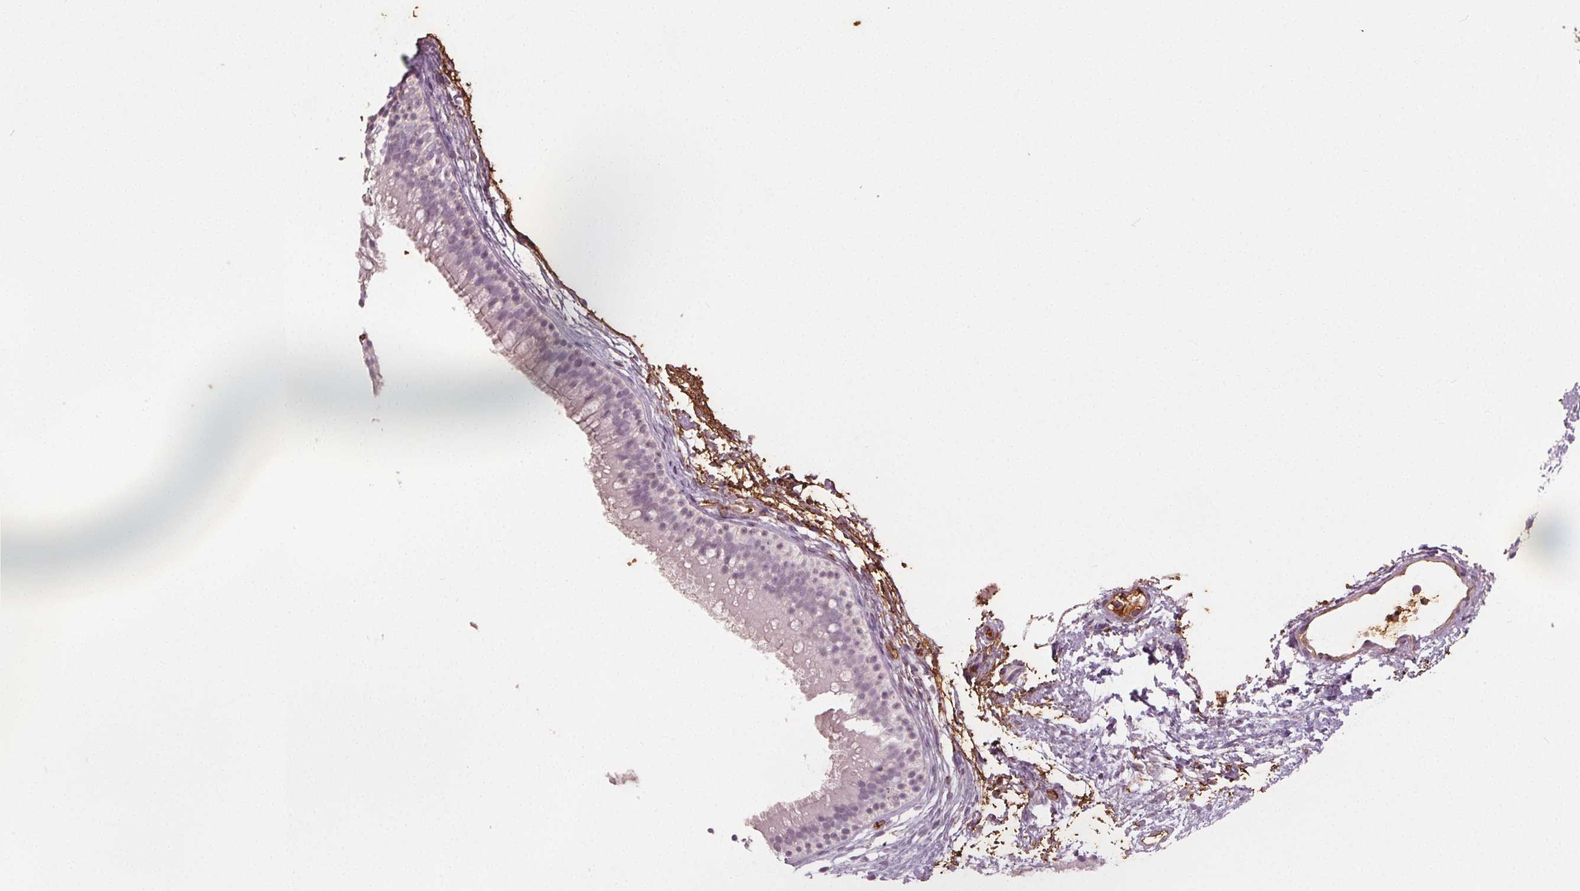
{"staining": {"intensity": "weak", "quantity": "<25%", "location": "nuclear"}, "tissue": "nasopharynx", "cell_type": "Respiratory epithelial cells", "image_type": "normal", "snomed": [{"axis": "morphology", "description": "Normal tissue, NOS"}, {"axis": "topography", "description": "Nasopharynx"}], "caption": "The immunohistochemistry micrograph has no significant positivity in respiratory epithelial cells of nasopharynx.", "gene": "SLC4A1", "patient": {"sex": "male", "age": 58}}